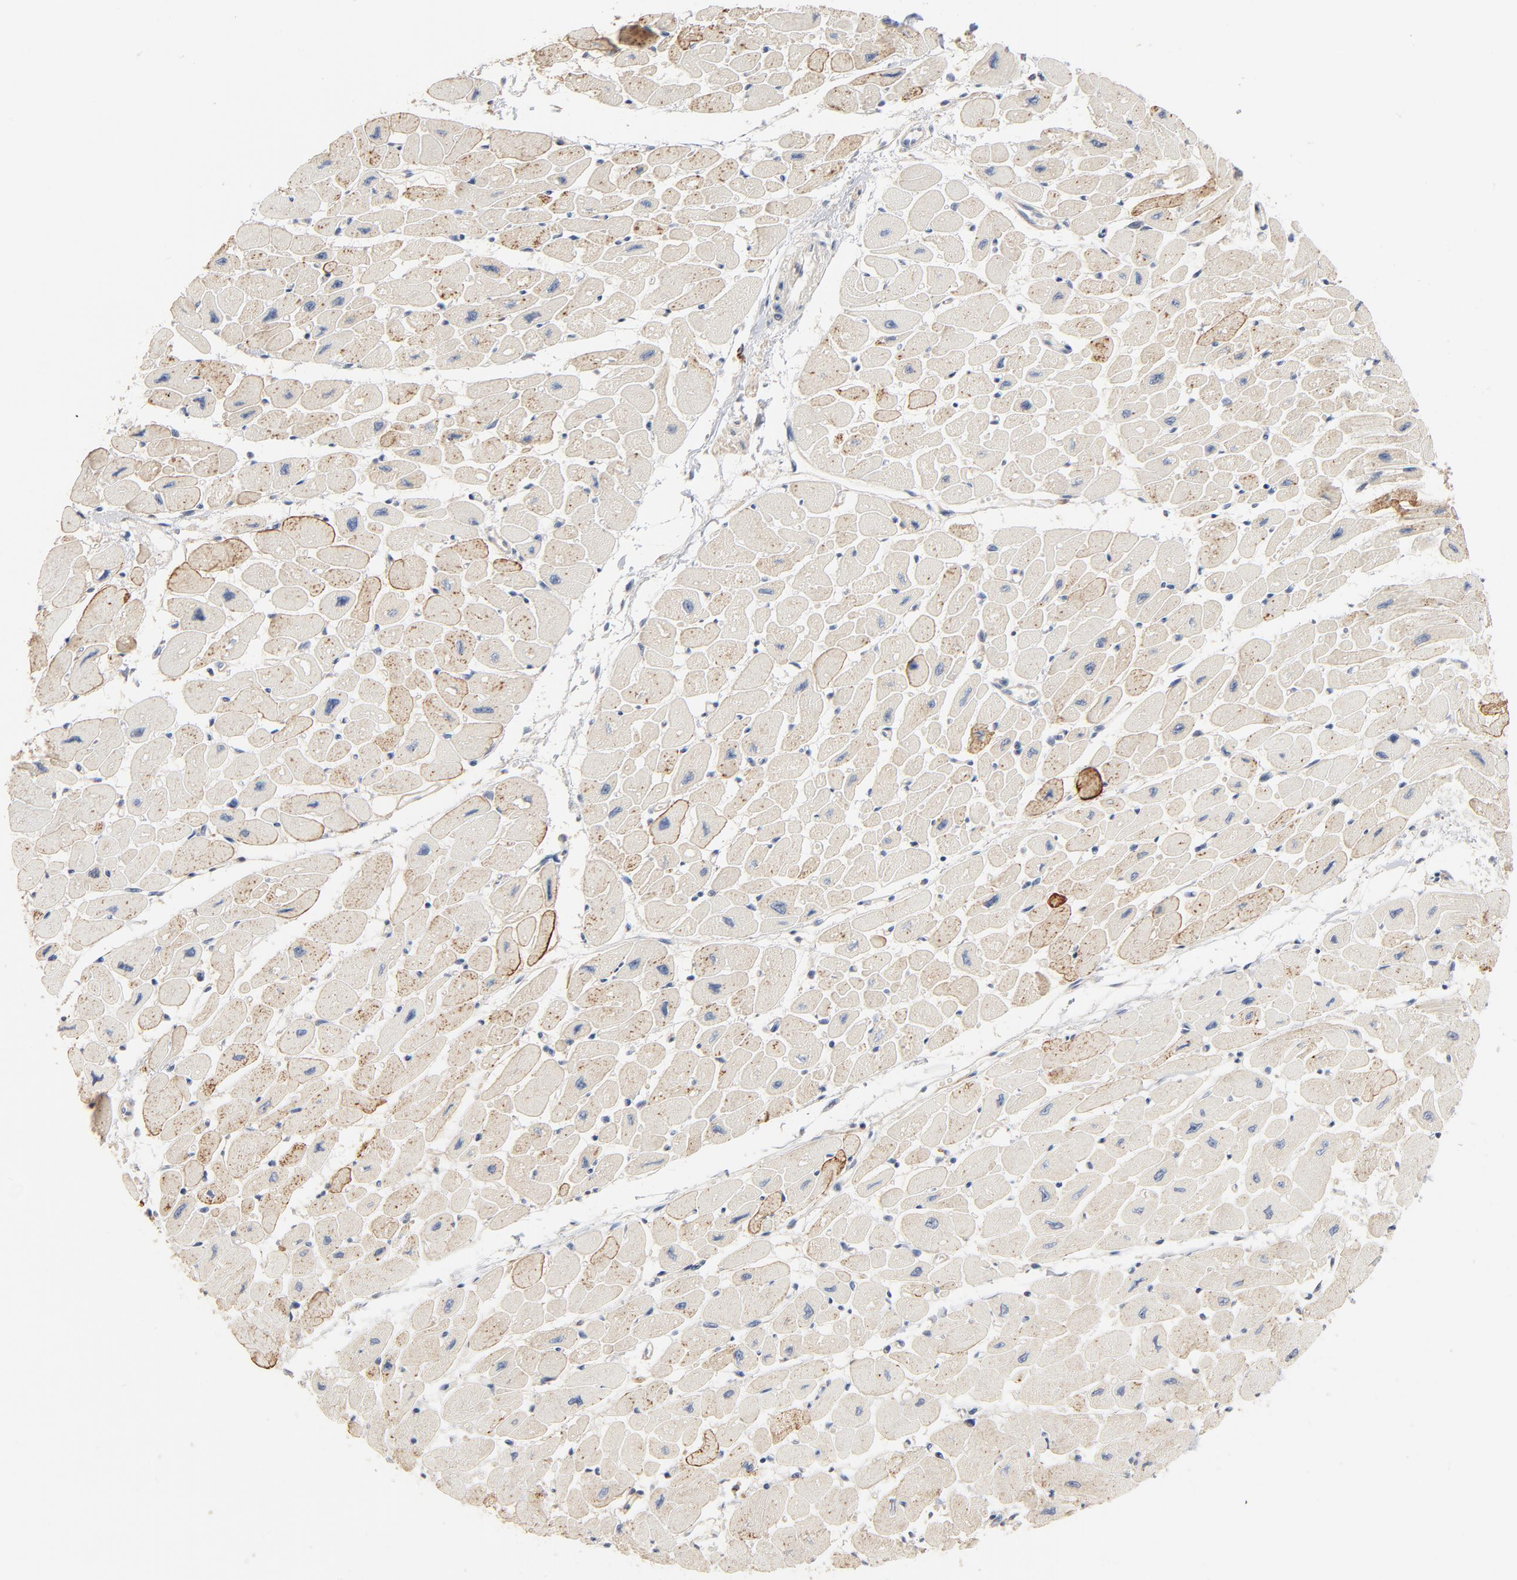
{"staining": {"intensity": "negative", "quantity": "none", "location": "none"}, "tissue": "heart muscle", "cell_type": "Cardiomyocytes", "image_type": "normal", "snomed": [{"axis": "morphology", "description": "Normal tissue, NOS"}, {"axis": "topography", "description": "Heart"}], "caption": "The photomicrograph displays no staining of cardiomyocytes in normal heart muscle.", "gene": "ZDHHC8", "patient": {"sex": "female", "age": 54}}